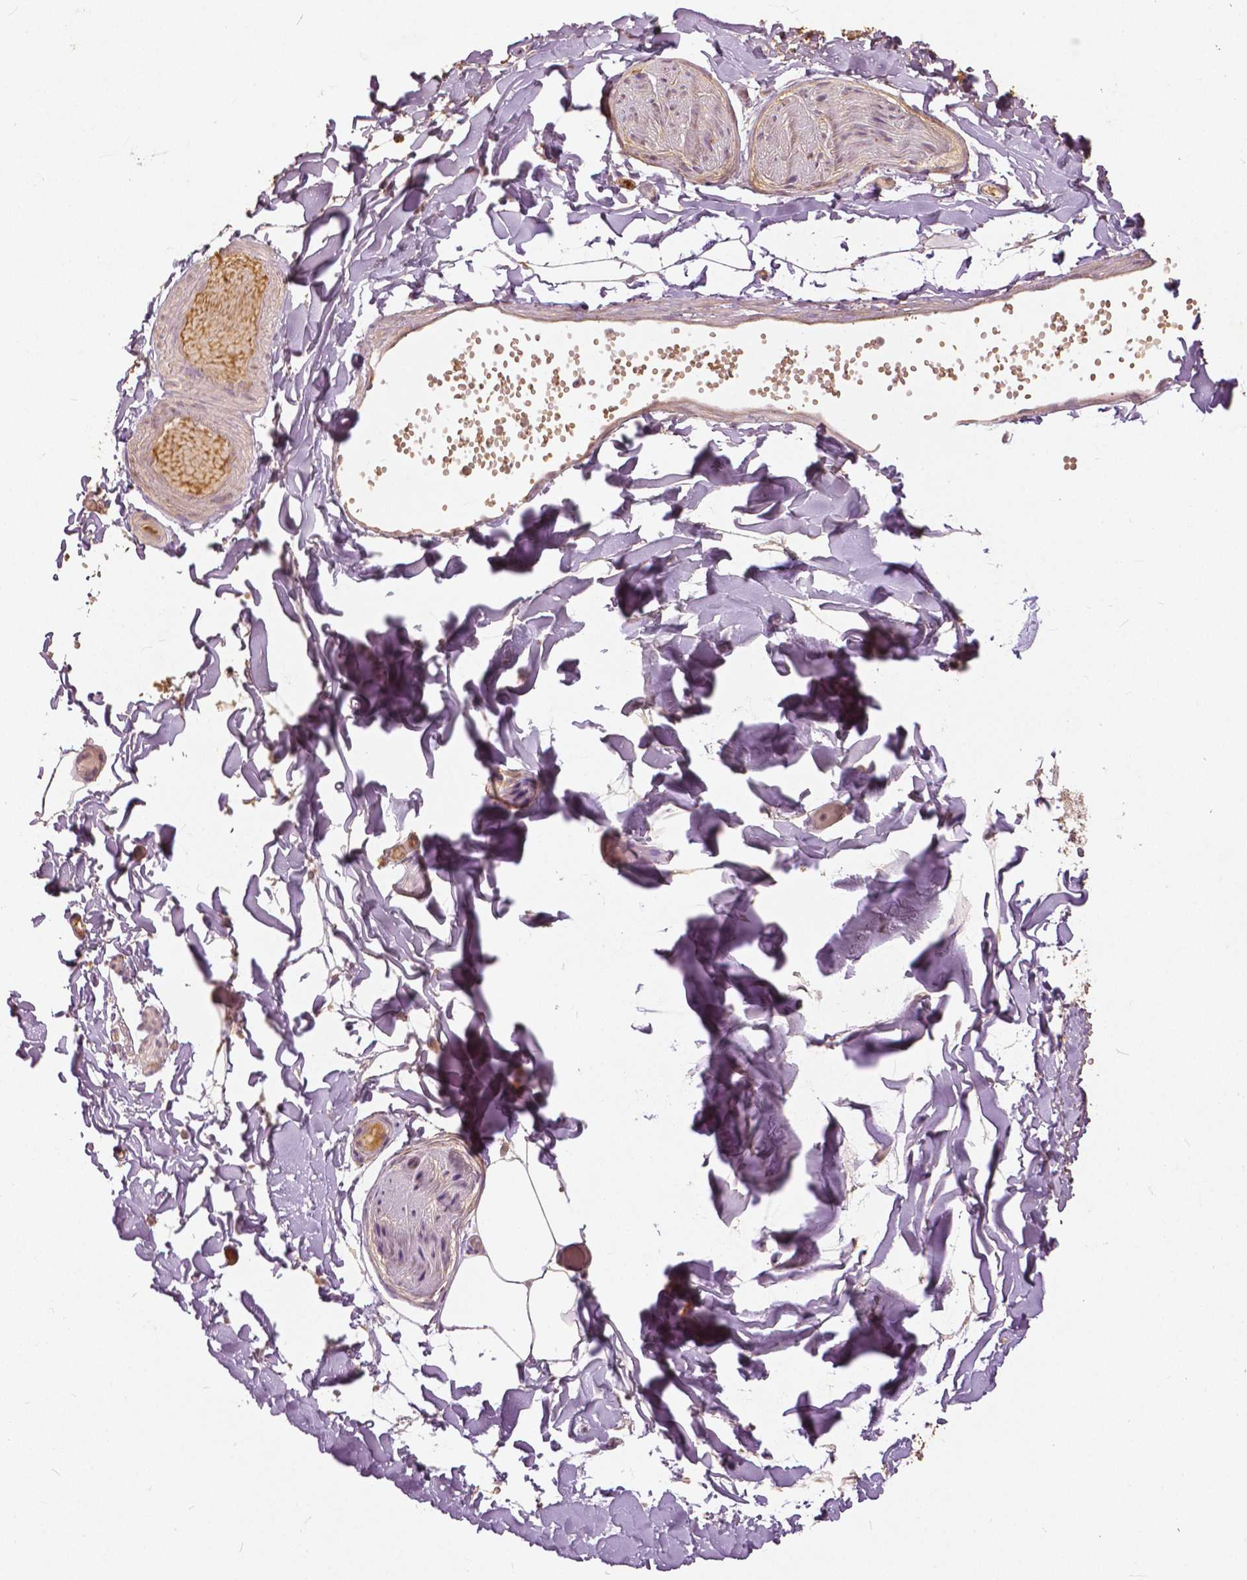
{"staining": {"intensity": "weak", "quantity": "25%-75%", "location": "cytoplasmic/membranous"}, "tissue": "adipose tissue", "cell_type": "Adipocytes", "image_type": "normal", "snomed": [{"axis": "morphology", "description": "Normal tissue, NOS"}, {"axis": "topography", "description": "Gallbladder"}, {"axis": "topography", "description": "Peripheral nerve tissue"}], "caption": "Immunohistochemical staining of benign adipose tissue demonstrates weak cytoplasmic/membranous protein positivity in about 25%-75% of adipocytes.", "gene": "ANGPTL4", "patient": {"sex": "female", "age": 45}}